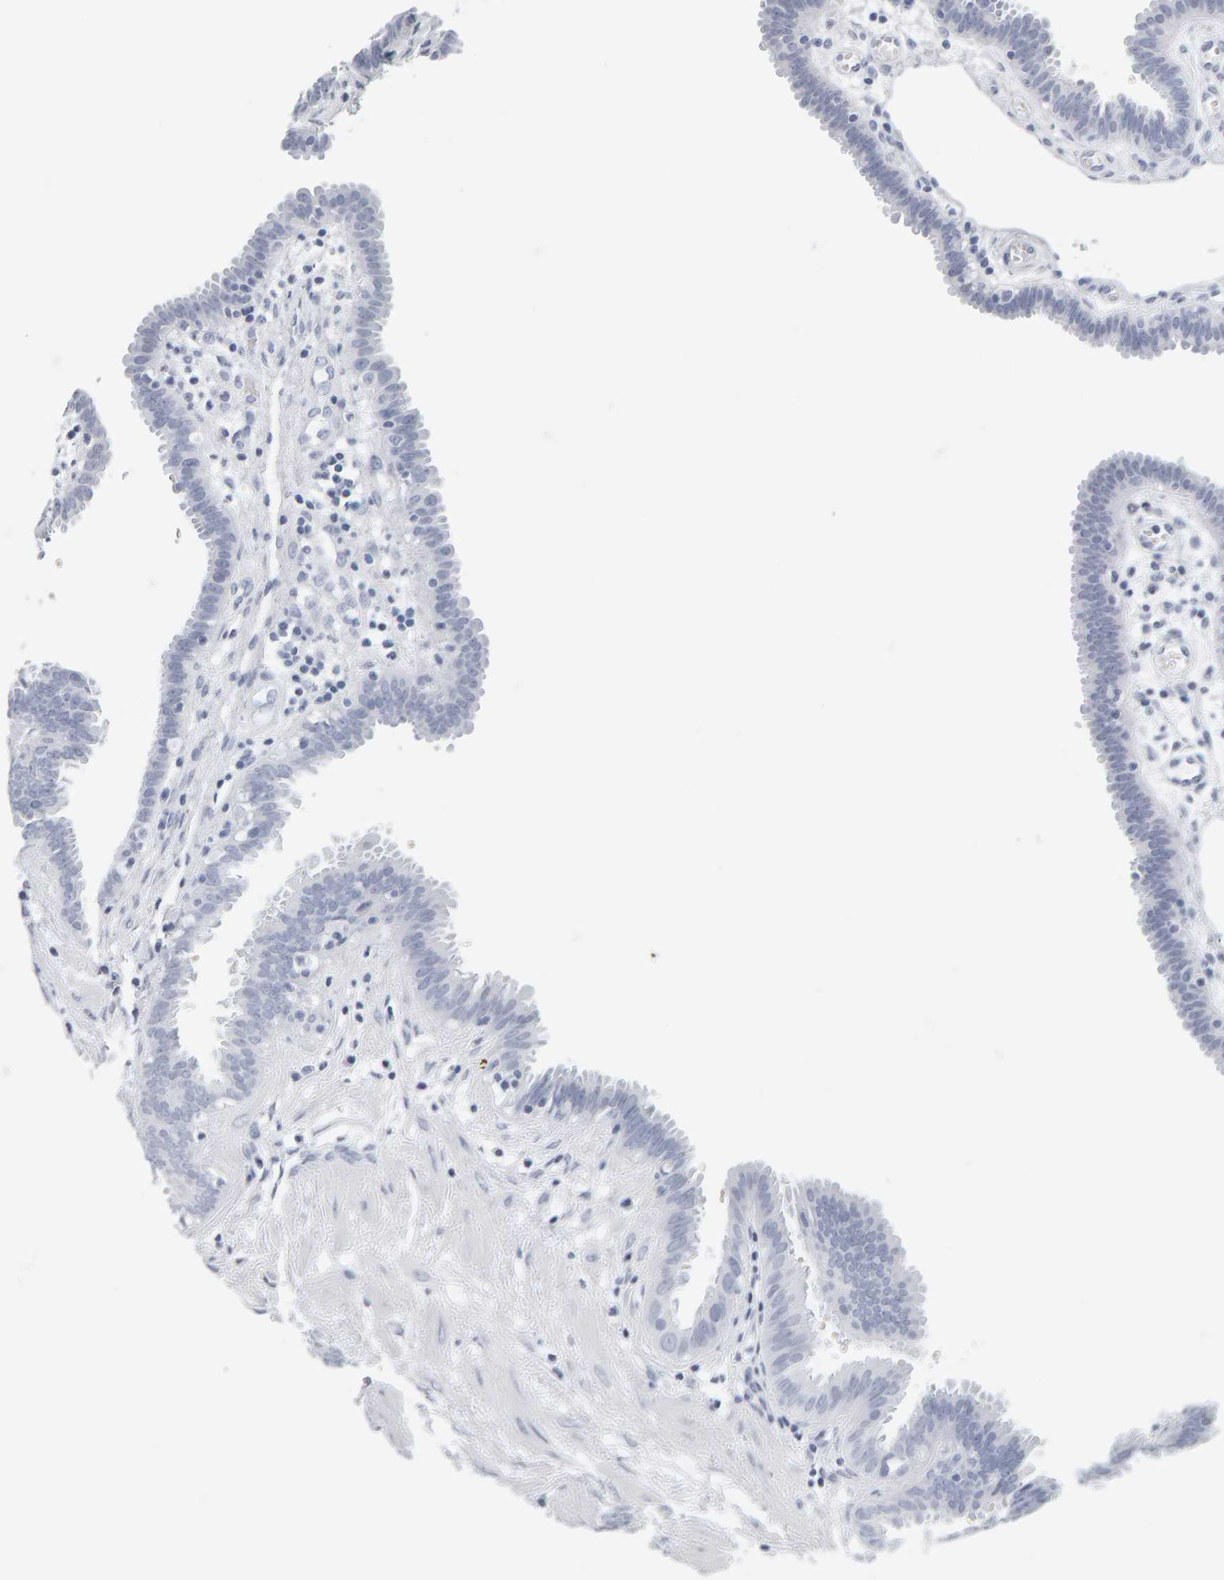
{"staining": {"intensity": "negative", "quantity": "none", "location": "none"}, "tissue": "fallopian tube", "cell_type": "Glandular cells", "image_type": "normal", "snomed": [{"axis": "morphology", "description": "Normal tissue, NOS"}, {"axis": "topography", "description": "Fallopian tube"}, {"axis": "topography", "description": "Placenta"}], "caption": "Immunohistochemical staining of benign fallopian tube exhibits no significant expression in glandular cells.", "gene": "SPACA3", "patient": {"sex": "female", "age": 32}}